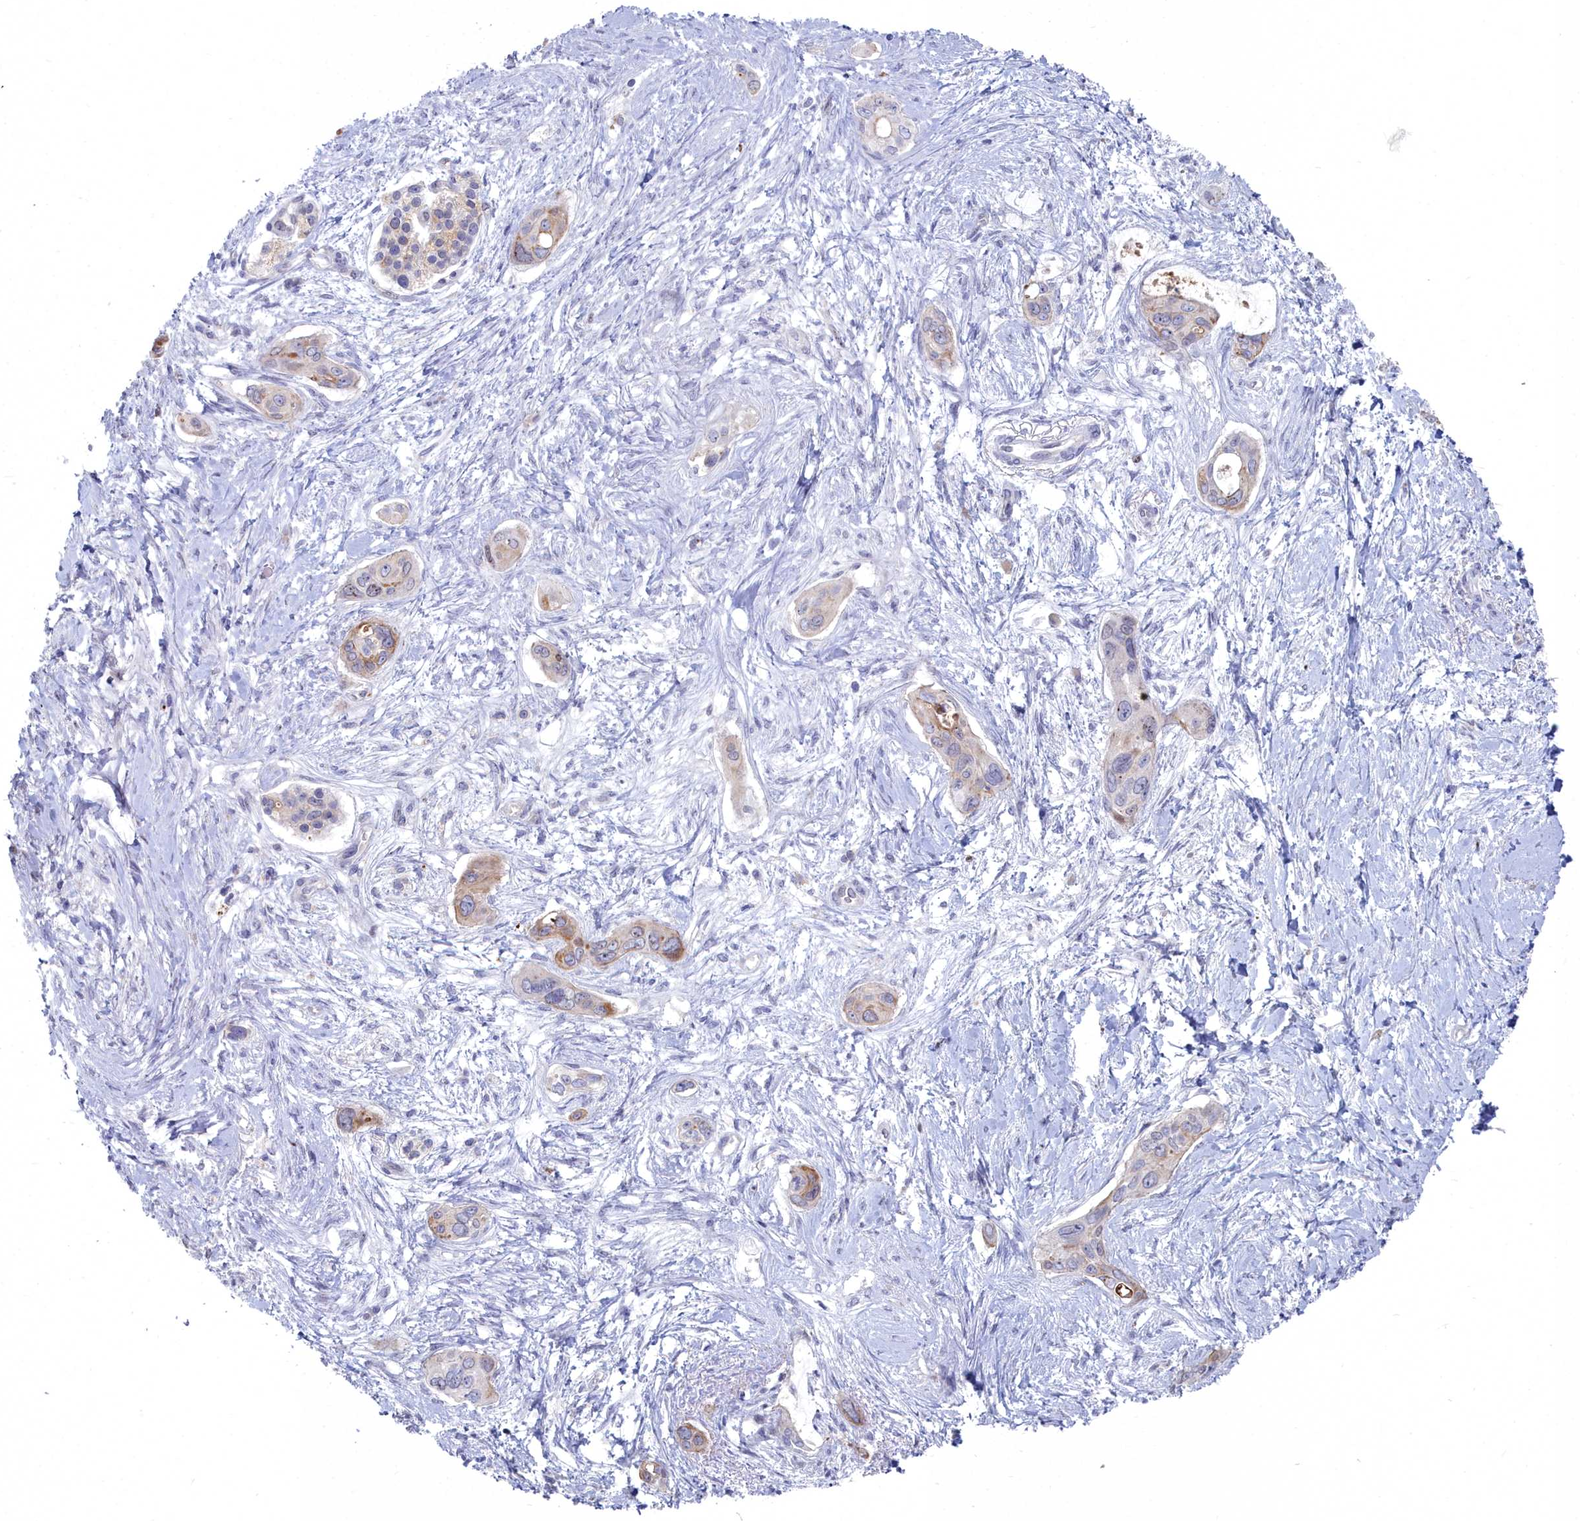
{"staining": {"intensity": "moderate", "quantity": "<25%", "location": "cytoplasmic/membranous"}, "tissue": "pancreatic cancer", "cell_type": "Tumor cells", "image_type": "cancer", "snomed": [{"axis": "morphology", "description": "Adenocarcinoma, NOS"}, {"axis": "topography", "description": "Pancreas"}], "caption": "Immunohistochemical staining of pancreatic cancer displays low levels of moderate cytoplasmic/membranous protein positivity in about <25% of tumor cells.", "gene": "RPS27A", "patient": {"sex": "male", "age": 72}}